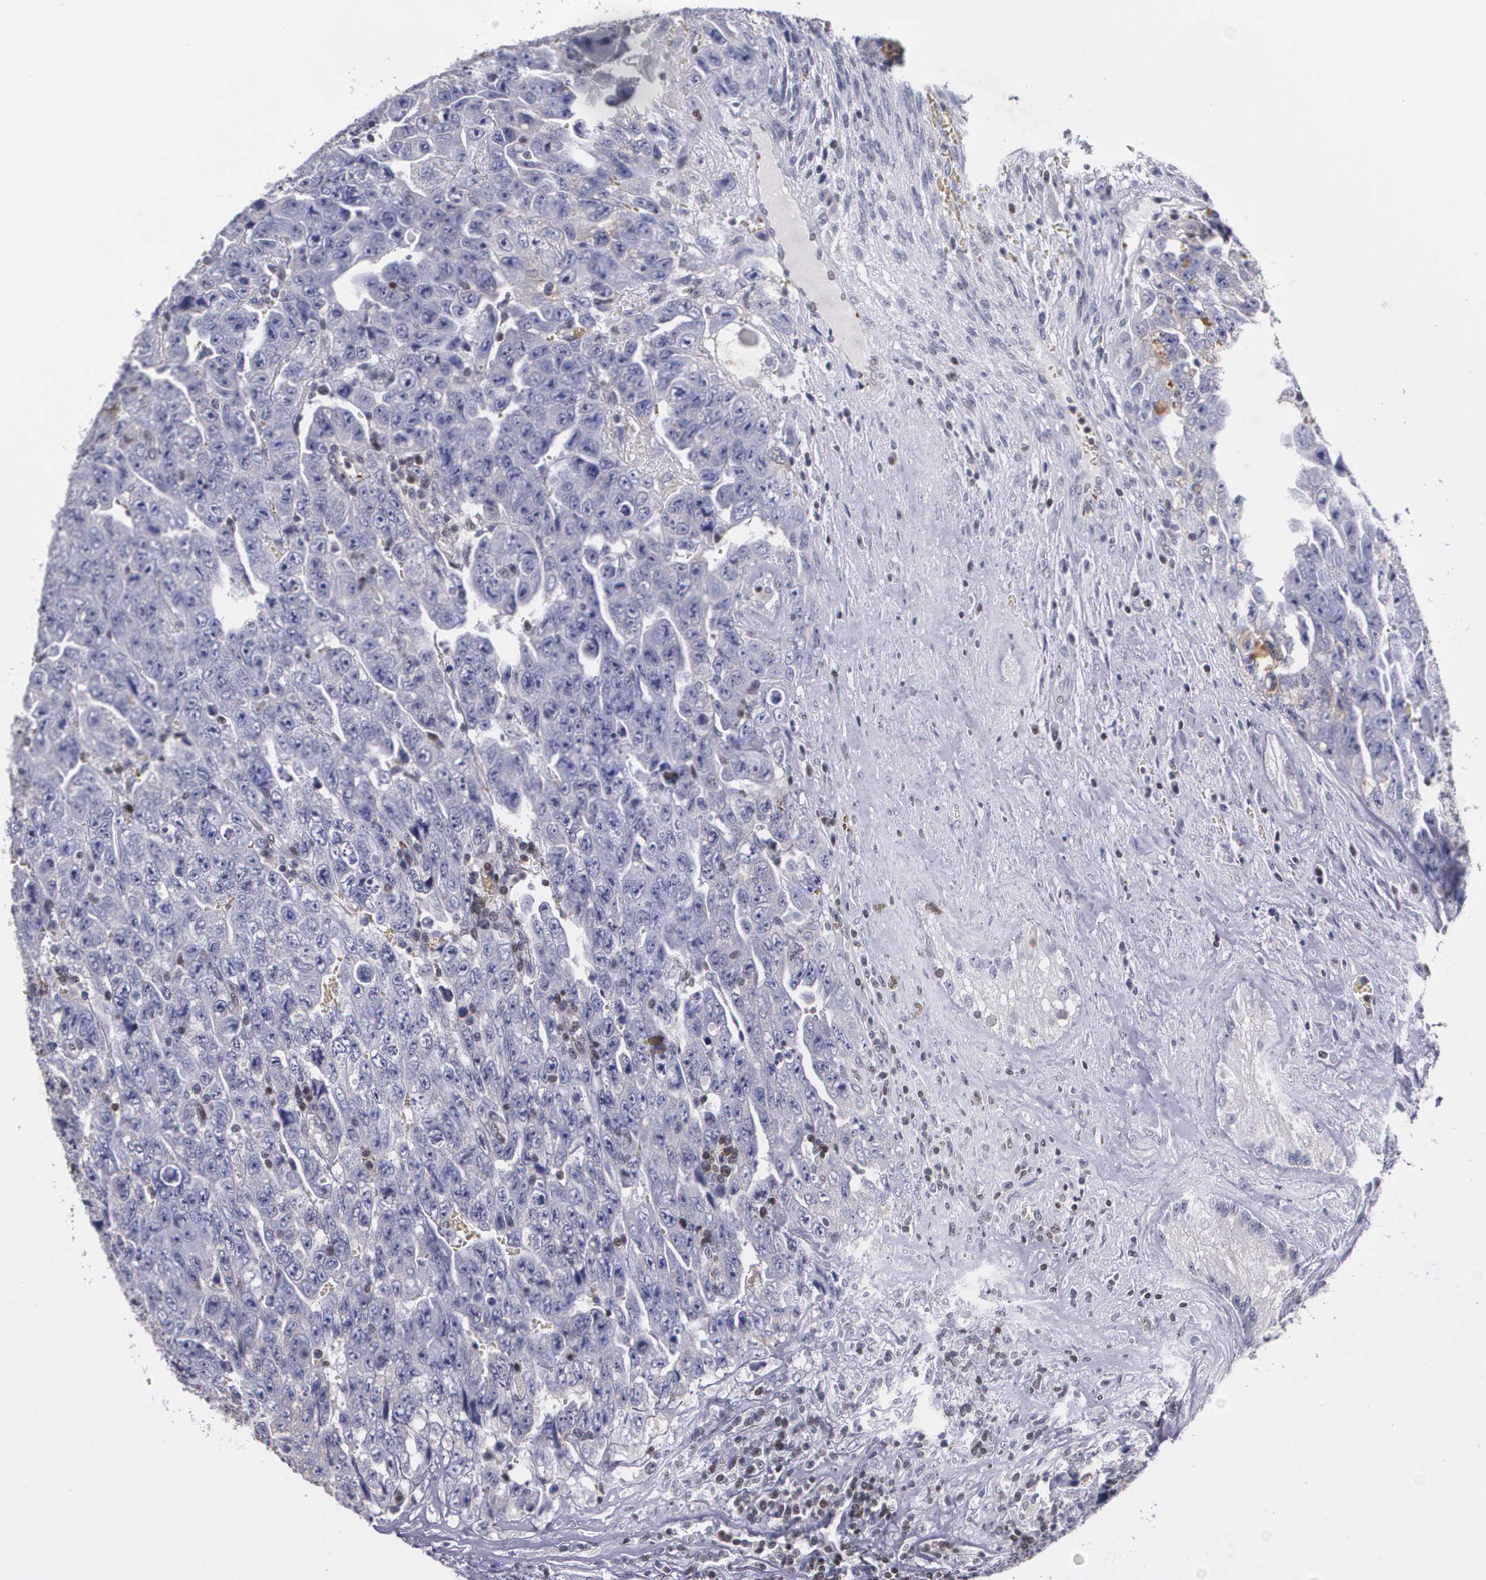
{"staining": {"intensity": "negative", "quantity": "none", "location": "none"}, "tissue": "testis cancer", "cell_type": "Tumor cells", "image_type": "cancer", "snomed": [{"axis": "morphology", "description": "Carcinoma, Embryonal, NOS"}, {"axis": "topography", "description": "Testis"}], "caption": "There is no significant expression in tumor cells of testis cancer (embryonal carcinoma).", "gene": "MGMT", "patient": {"sex": "male", "age": 28}}